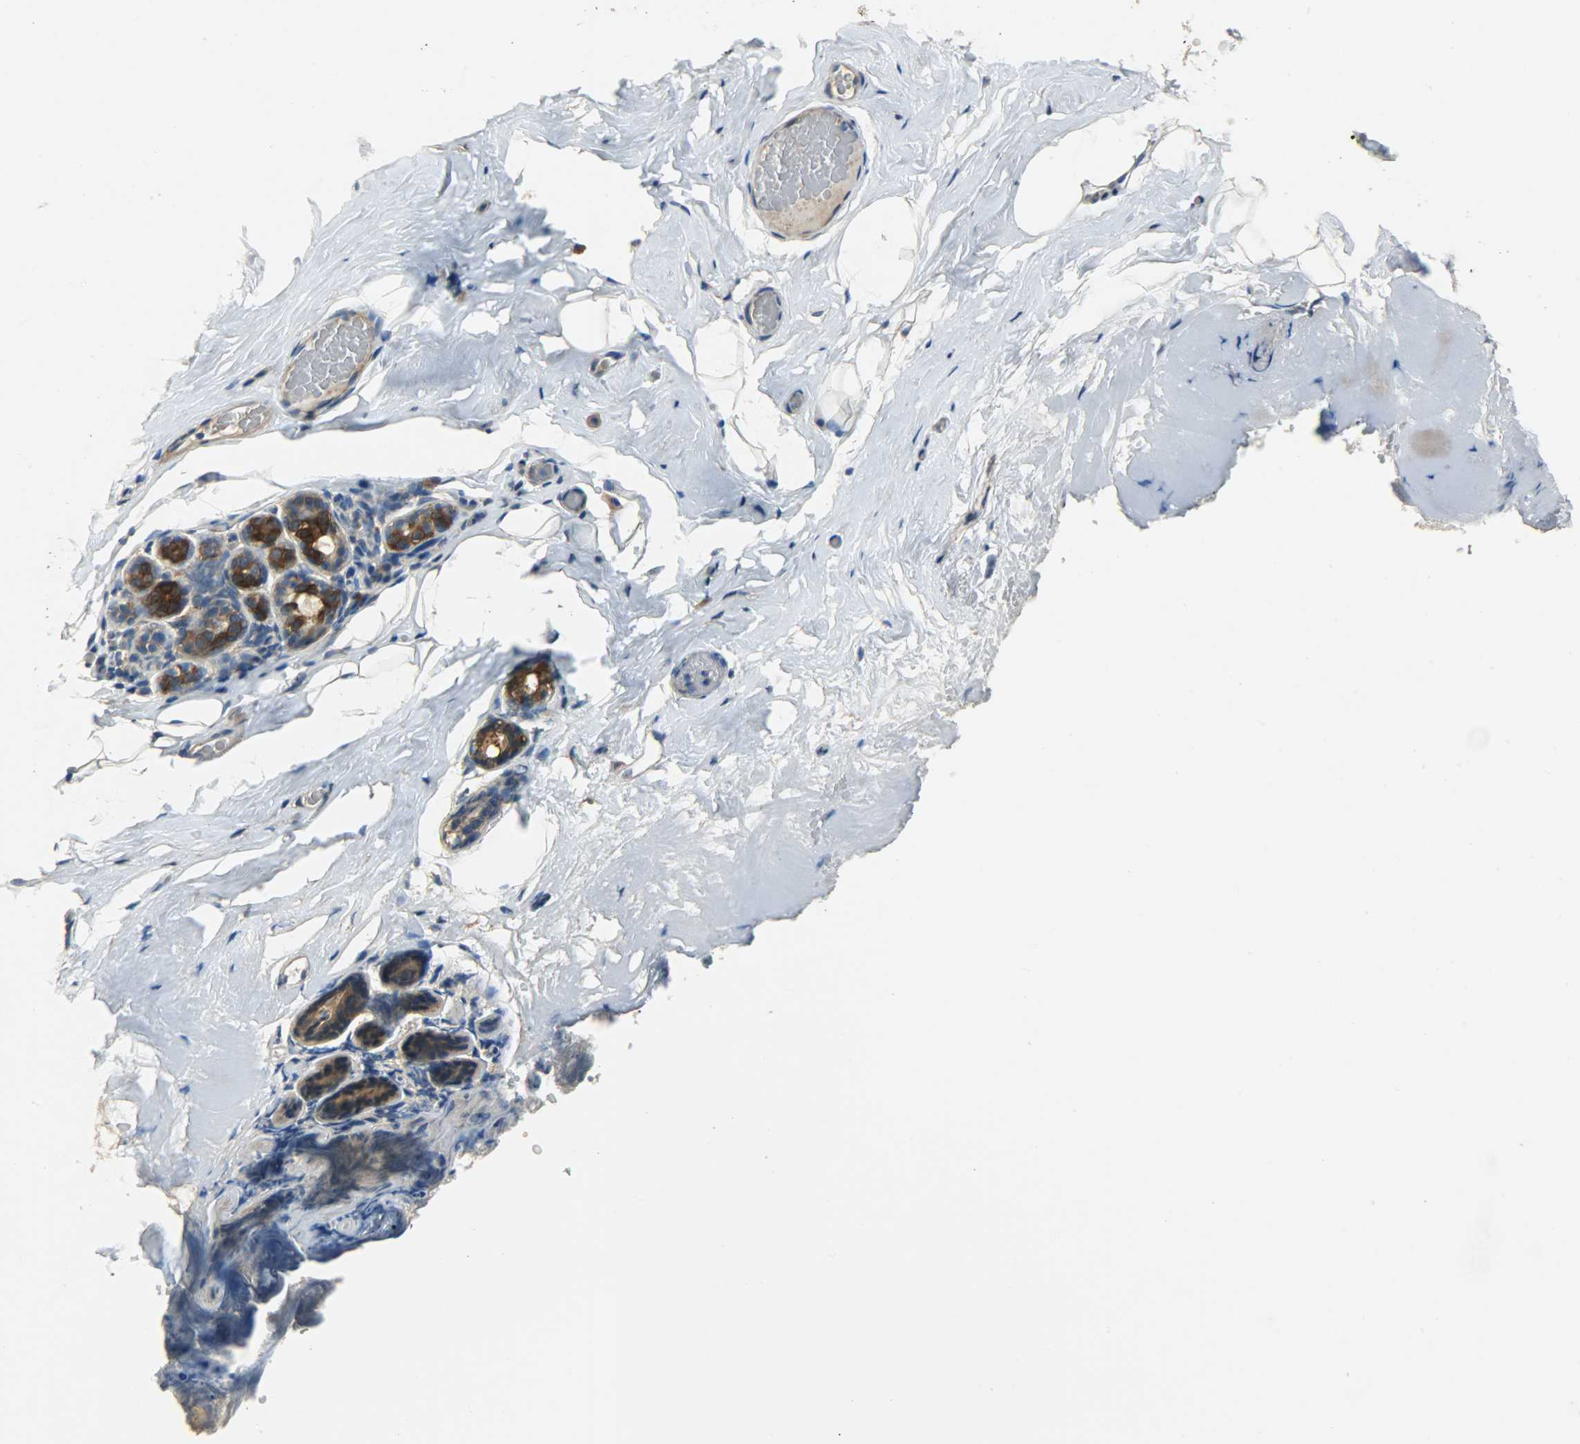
{"staining": {"intensity": "moderate", "quantity": "<25%", "location": "cytoplasmic/membranous"}, "tissue": "breast", "cell_type": "Adipocytes", "image_type": "normal", "snomed": [{"axis": "morphology", "description": "Normal tissue, NOS"}, {"axis": "topography", "description": "Breast"}, {"axis": "topography", "description": "Soft tissue"}], "caption": "A brown stain labels moderate cytoplasmic/membranous staining of a protein in adipocytes of unremarkable breast. (DAB (3,3'-diaminobenzidine) = brown stain, brightfield microscopy at high magnification).", "gene": "C1orf198", "patient": {"sex": "female", "age": 75}}